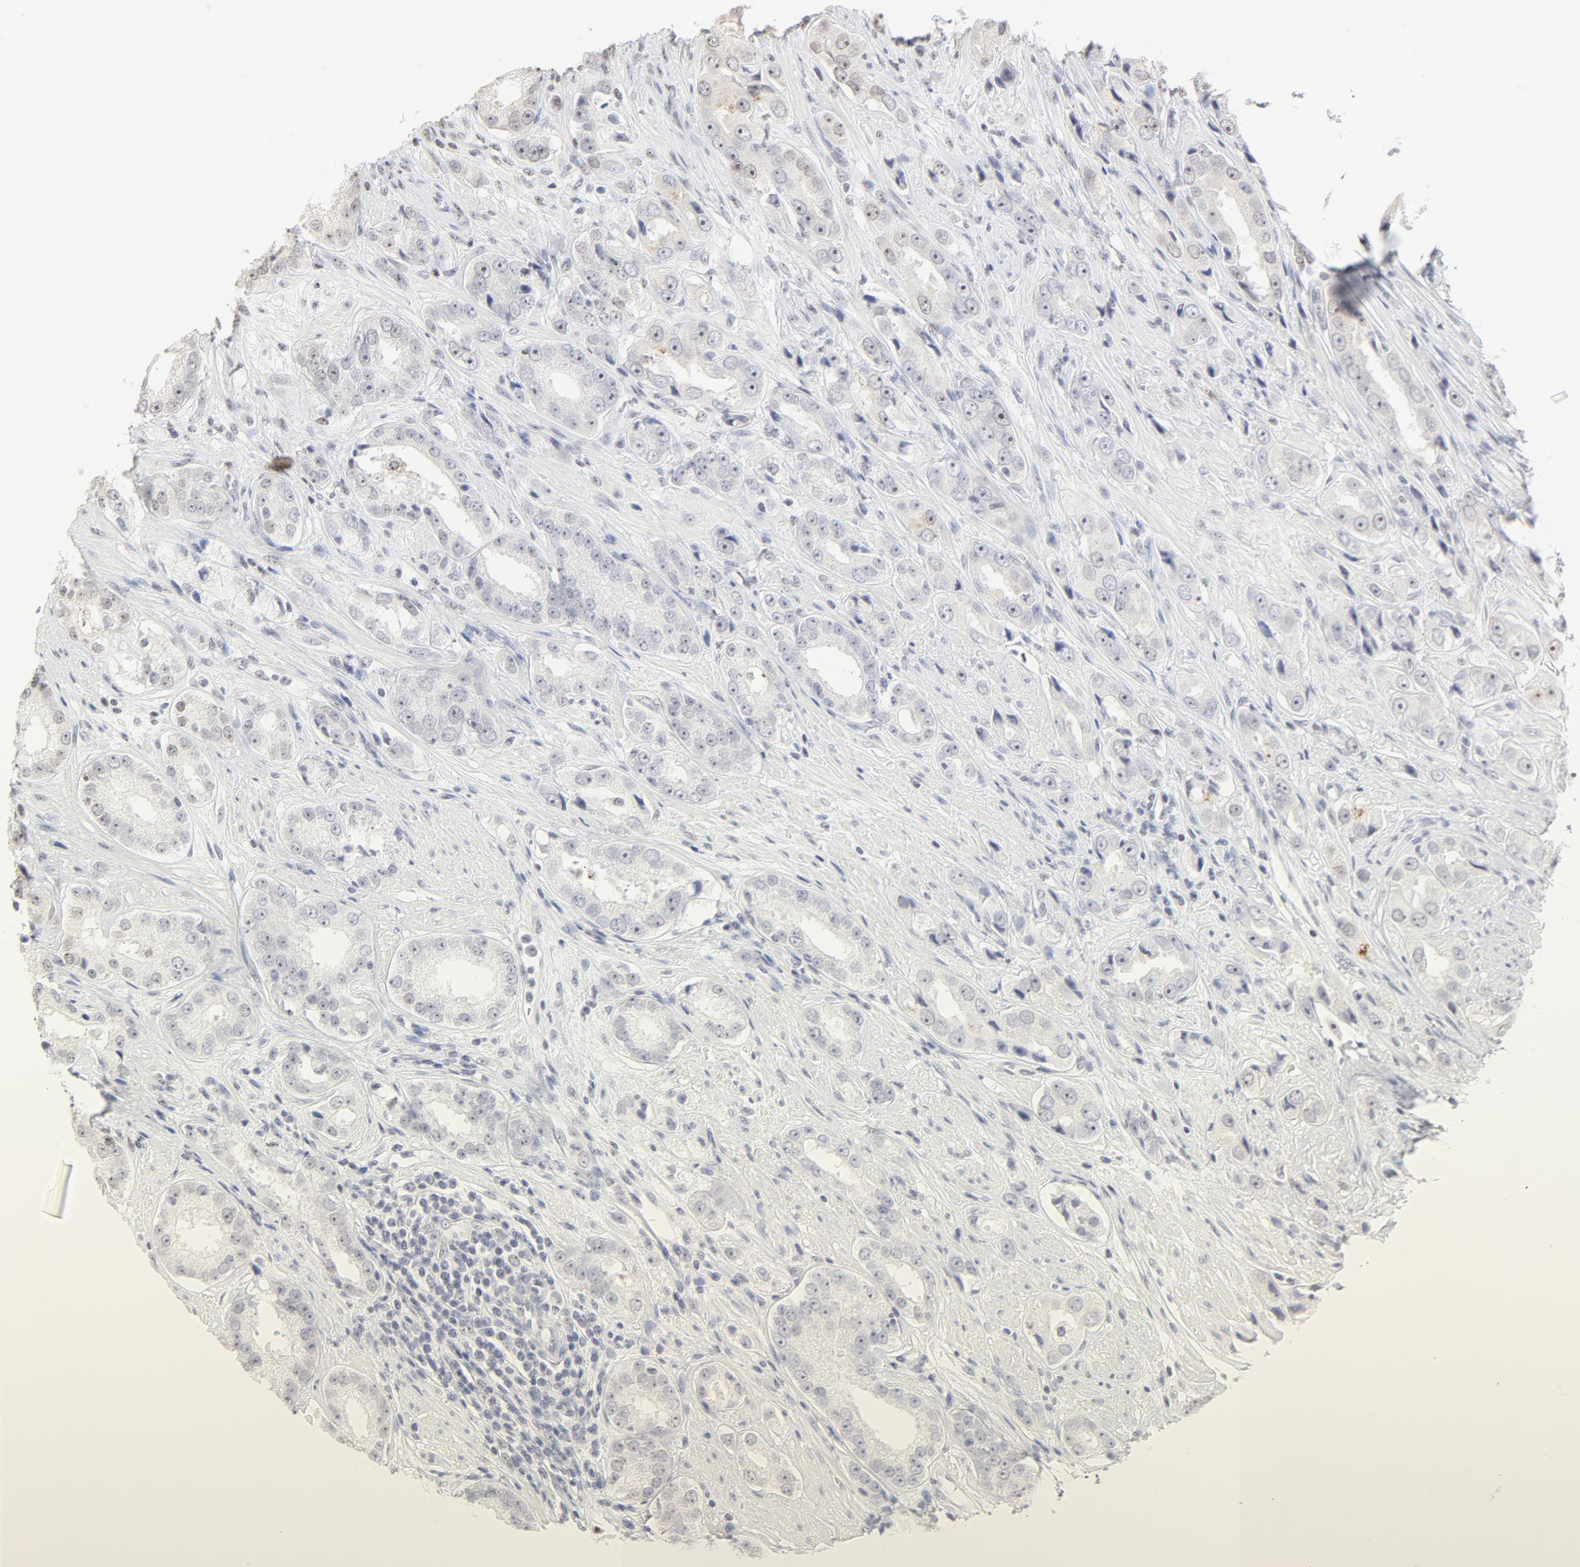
{"staining": {"intensity": "negative", "quantity": "none", "location": "none"}, "tissue": "prostate cancer", "cell_type": "Tumor cells", "image_type": "cancer", "snomed": [{"axis": "morphology", "description": "Adenocarcinoma, Medium grade"}, {"axis": "topography", "description": "Prostate"}], "caption": "High power microscopy histopathology image of an immunohistochemistry histopathology image of medium-grade adenocarcinoma (prostate), revealing no significant staining in tumor cells.", "gene": "NFIL3", "patient": {"sex": "male", "age": 53}}